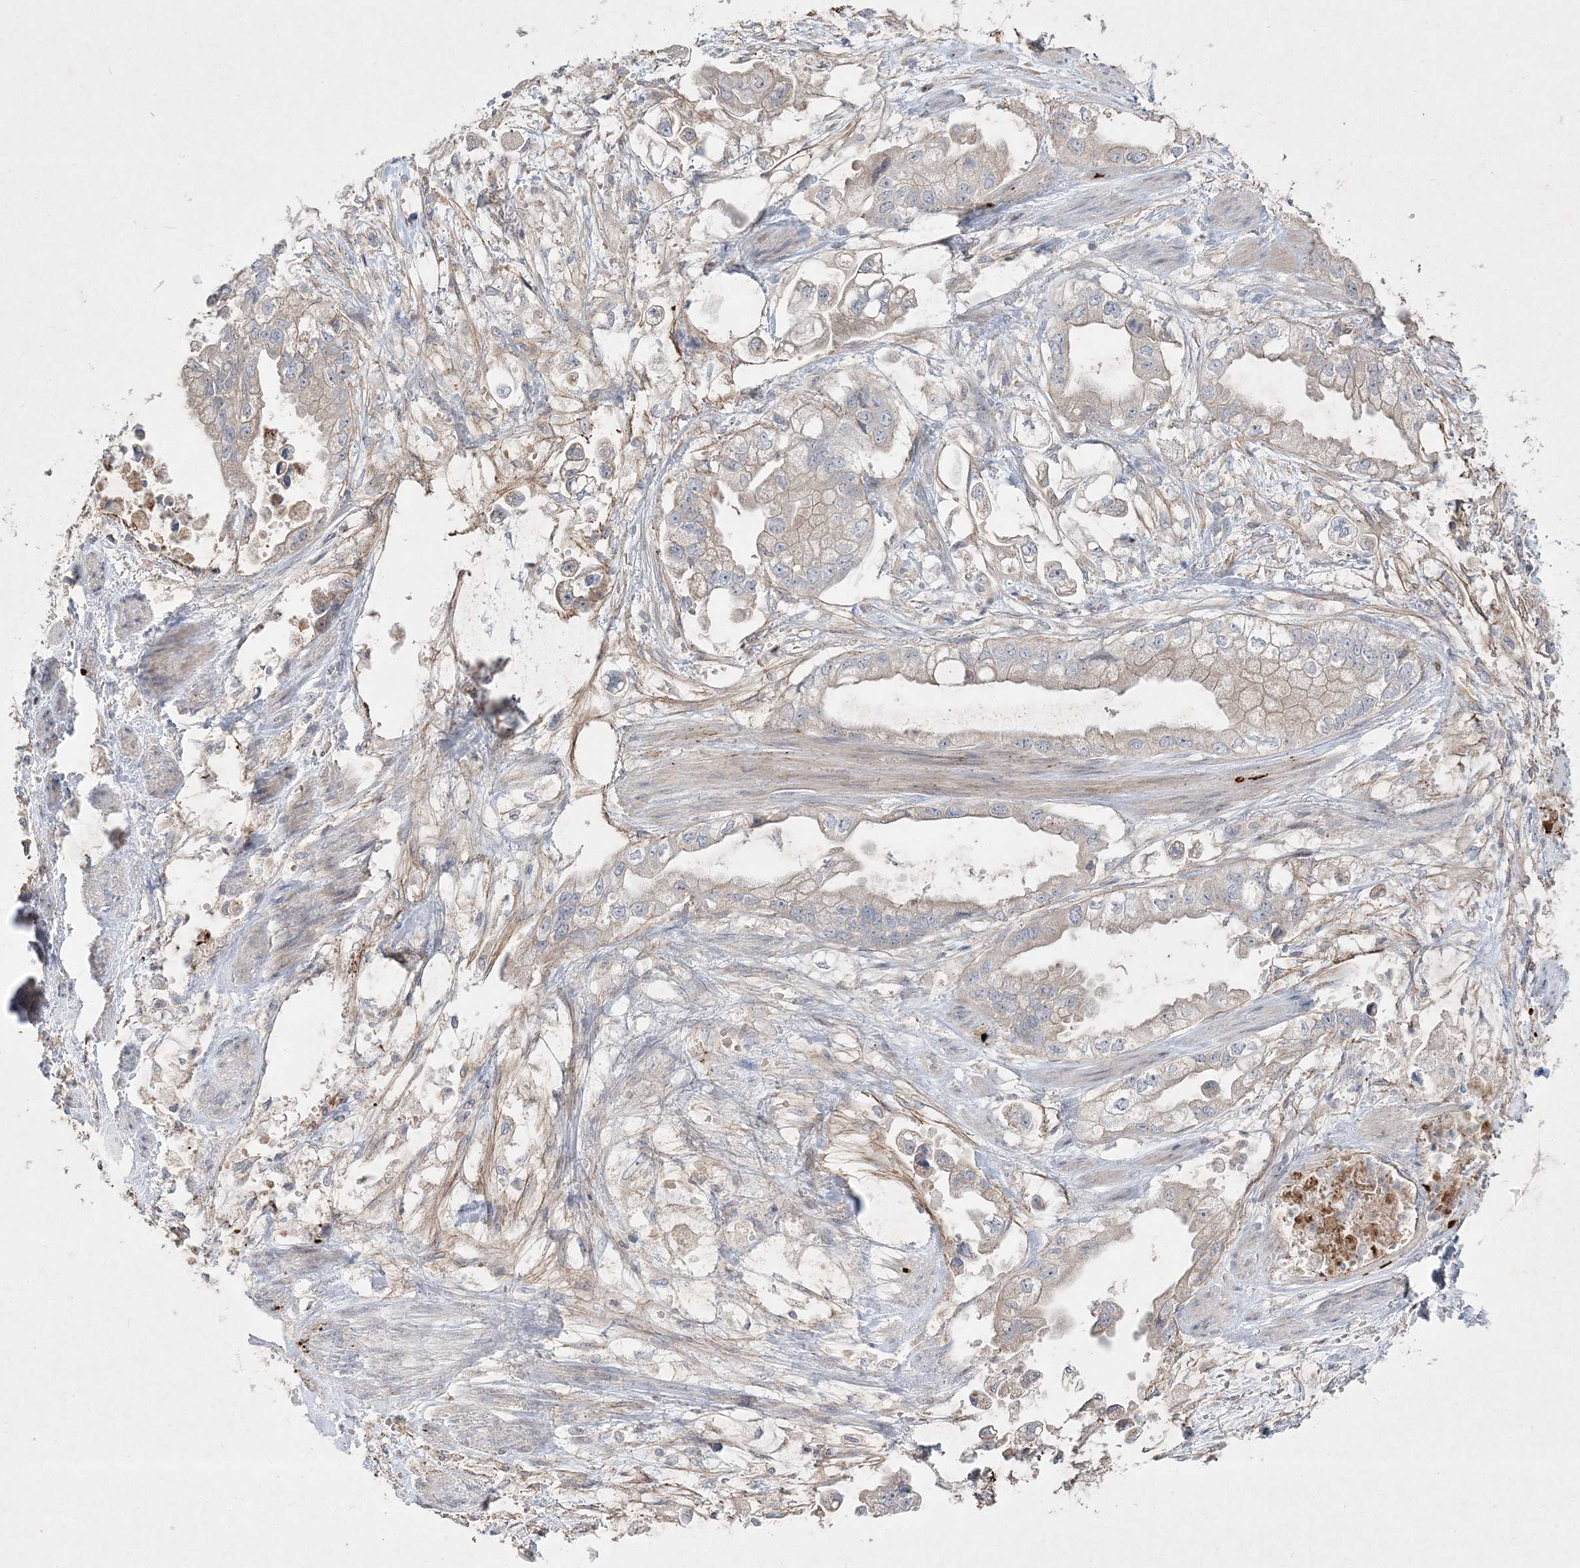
{"staining": {"intensity": "weak", "quantity": "25%-75%", "location": "cytoplasmic/membranous"}, "tissue": "stomach cancer", "cell_type": "Tumor cells", "image_type": "cancer", "snomed": [{"axis": "morphology", "description": "Adenocarcinoma, NOS"}, {"axis": "topography", "description": "Stomach"}], "caption": "The micrograph reveals staining of stomach cancer, revealing weak cytoplasmic/membranous protein positivity (brown color) within tumor cells.", "gene": "CLNK", "patient": {"sex": "male", "age": 62}}